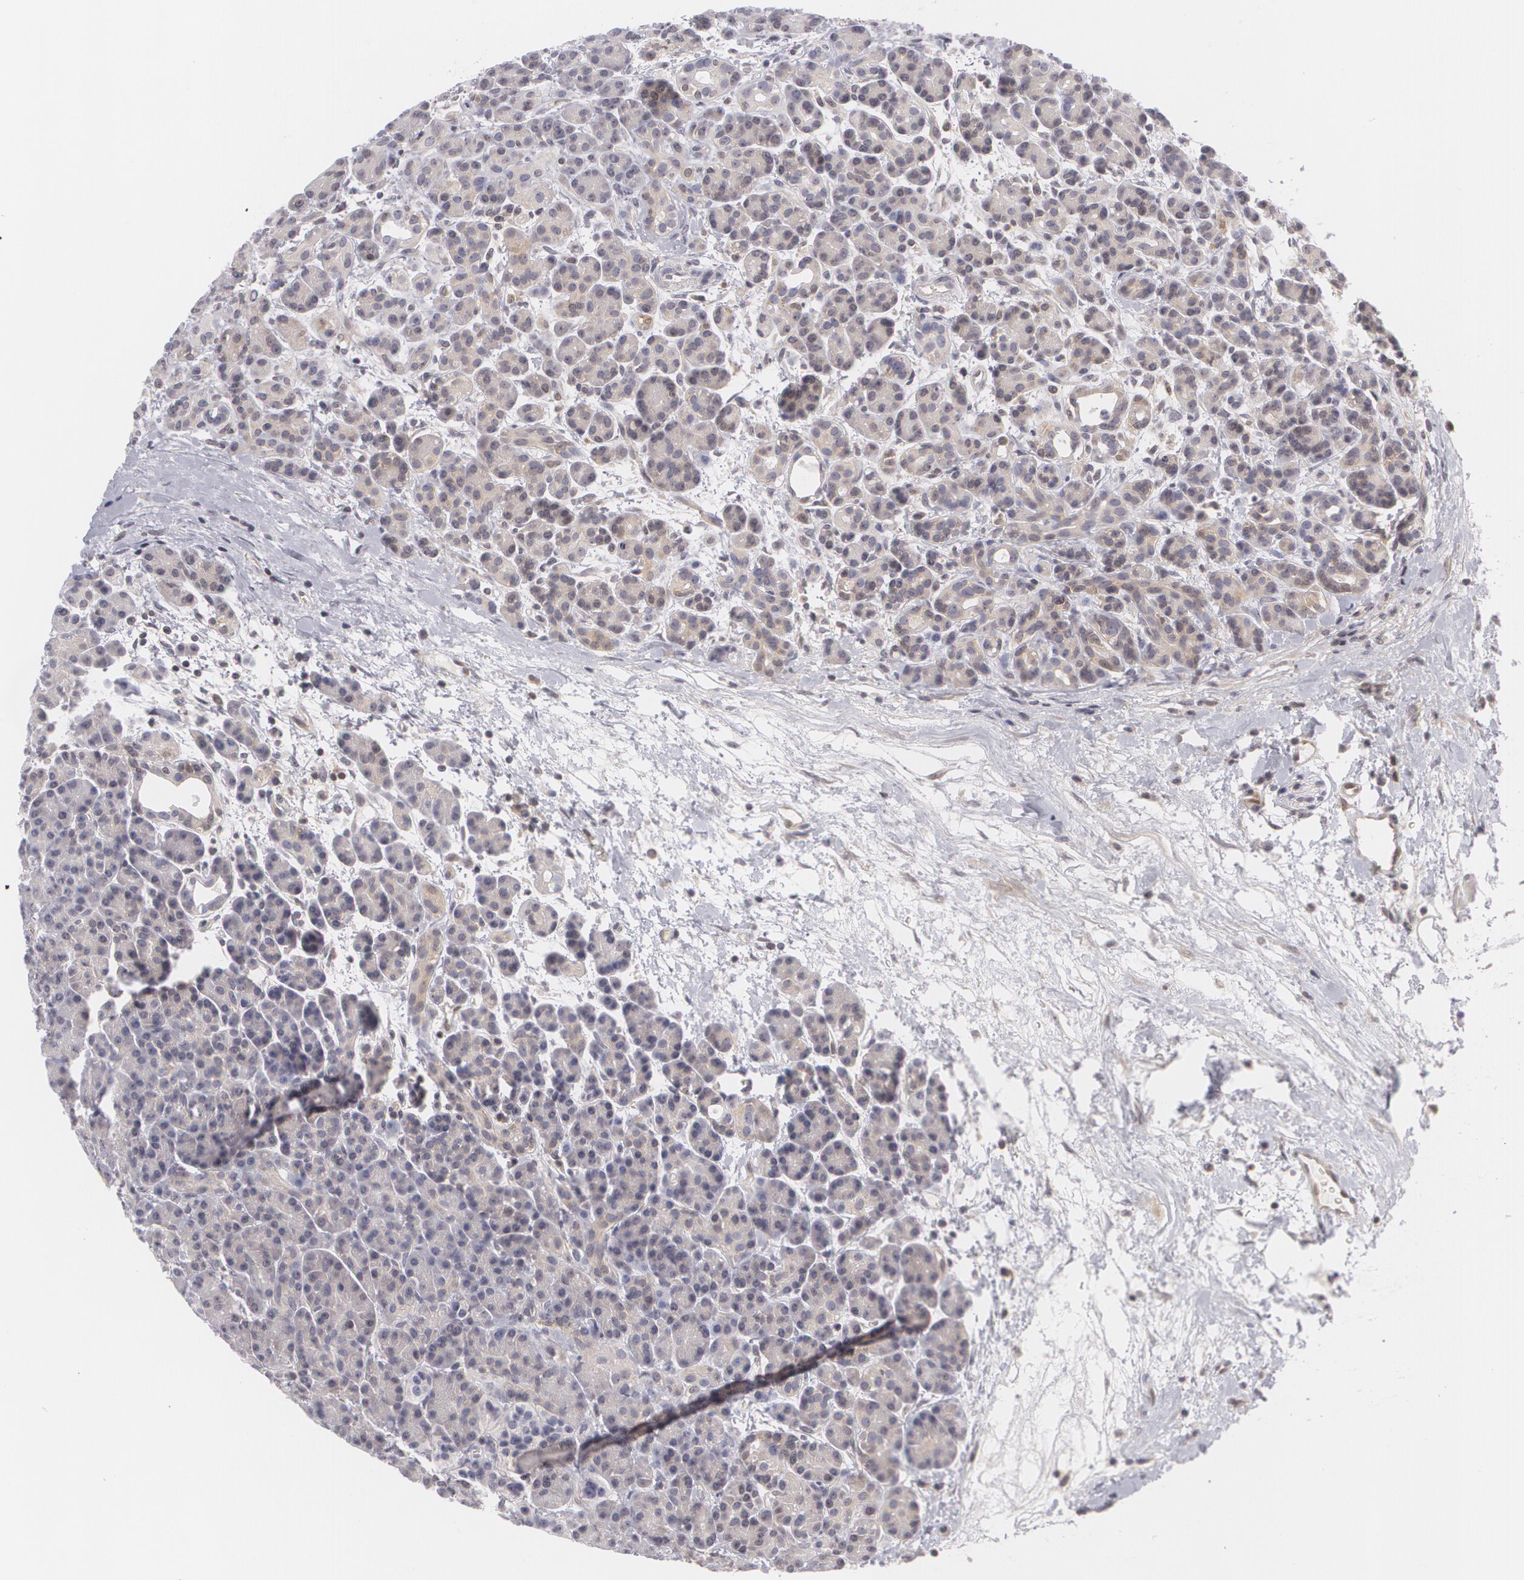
{"staining": {"intensity": "weak", "quantity": ">75%", "location": "cytoplasmic/membranous"}, "tissue": "pancreas", "cell_type": "Exocrine glandular cells", "image_type": "normal", "snomed": [{"axis": "morphology", "description": "Normal tissue, NOS"}, {"axis": "topography", "description": "Pancreas"}], "caption": "Immunohistochemical staining of normal human pancreas displays low levels of weak cytoplasmic/membranous staining in approximately >75% of exocrine glandular cells.", "gene": "BCL10", "patient": {"sex": "female", "age": 77}}